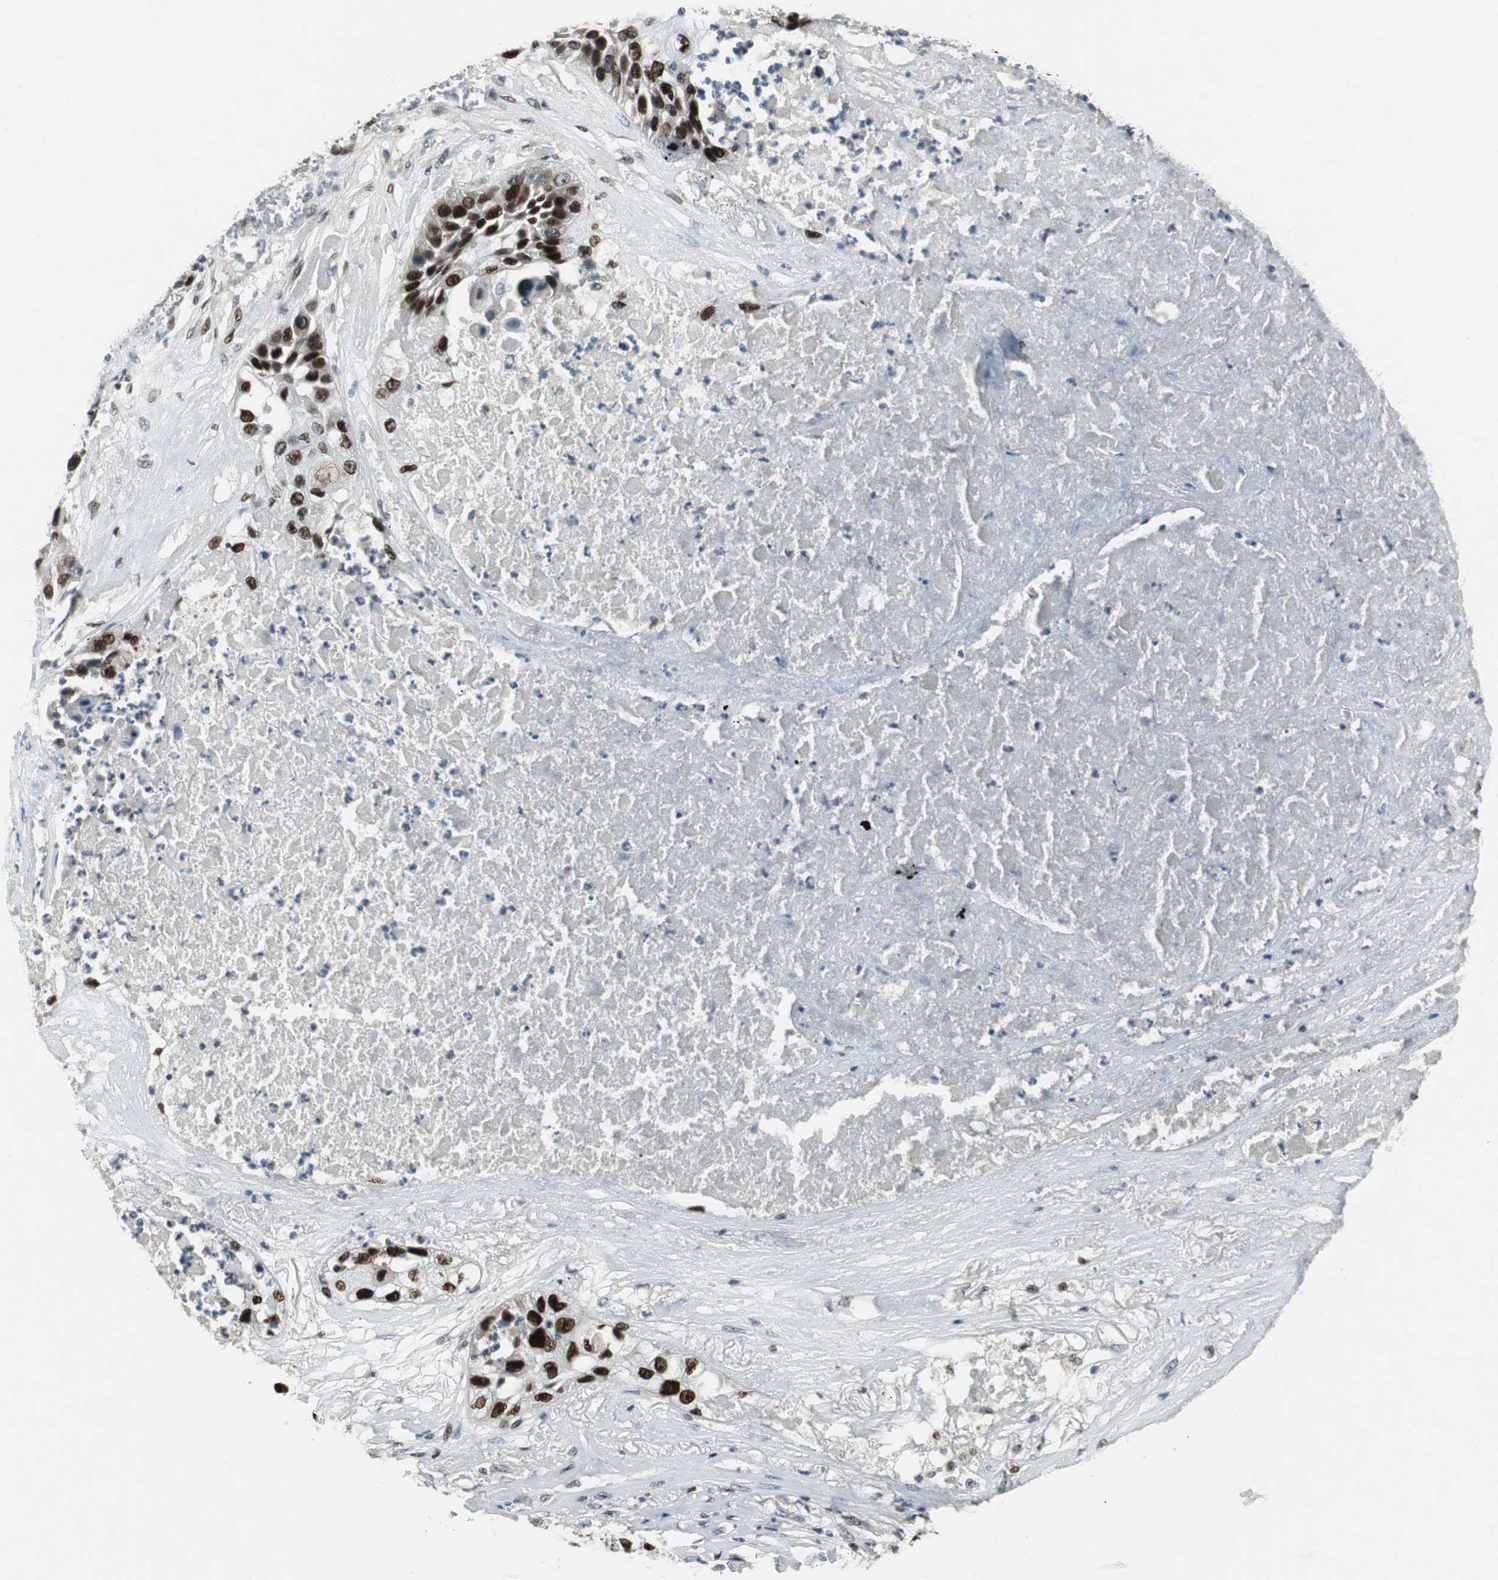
{"staining": {"intensity": "strong", "quantity": ">75%", "location": "nuclear"}, "tissue": "lung cancer", "cell_type": "Tumor cells", "image_type": "cancer", "snomed": [{"axis": "morphology", "description": "Squamous cell carcinoma, NOS"}, {"axis": "topography", "description": "Lung"}], "caption": "This is an image of IHC staining of squamous cell carcinoma (lung), which shows strong staining in the nuclear of tumor cells.", "gene": "AJUBA", "patient": {"sex": "male", "age": 71}}